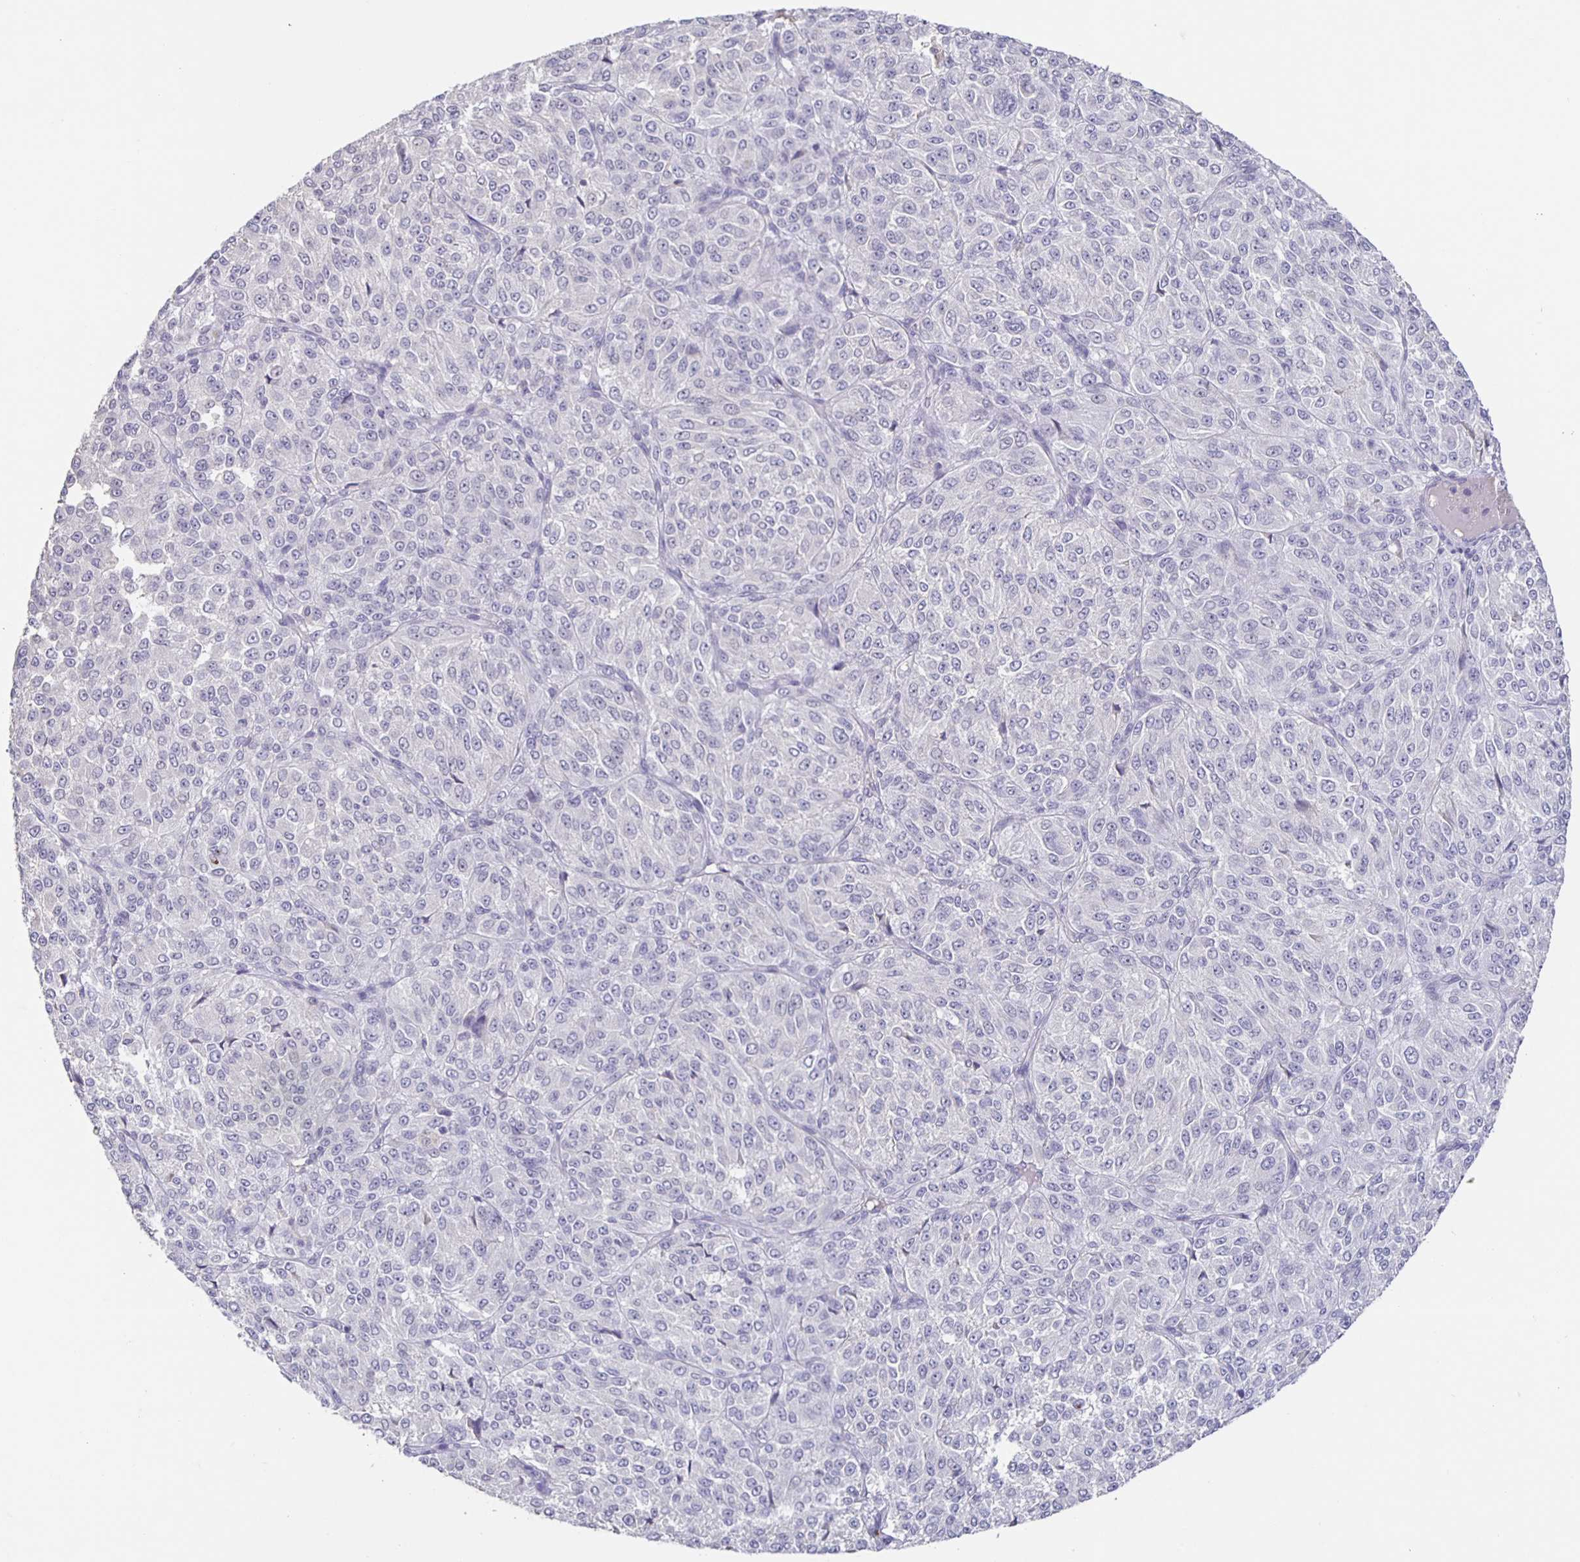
{"staining": {"intensity": "negative", "quantity": "none", "location": "none"}, "tissue": "melanoma", "cell_type": "Tumor cells", "image_type": "cancer", "snomed": [{"axis": "morphology", "description": "Malignant melanoma, Metastatic site"}, {"axis": "topography", "description": "Brain"}], "caption": "Micrograph shows no significant protein positivity in tumor cells of malignant melanoma (metastatic site).", "gene": "INSL5", "patient": {"sex": "female", "age": 56}}